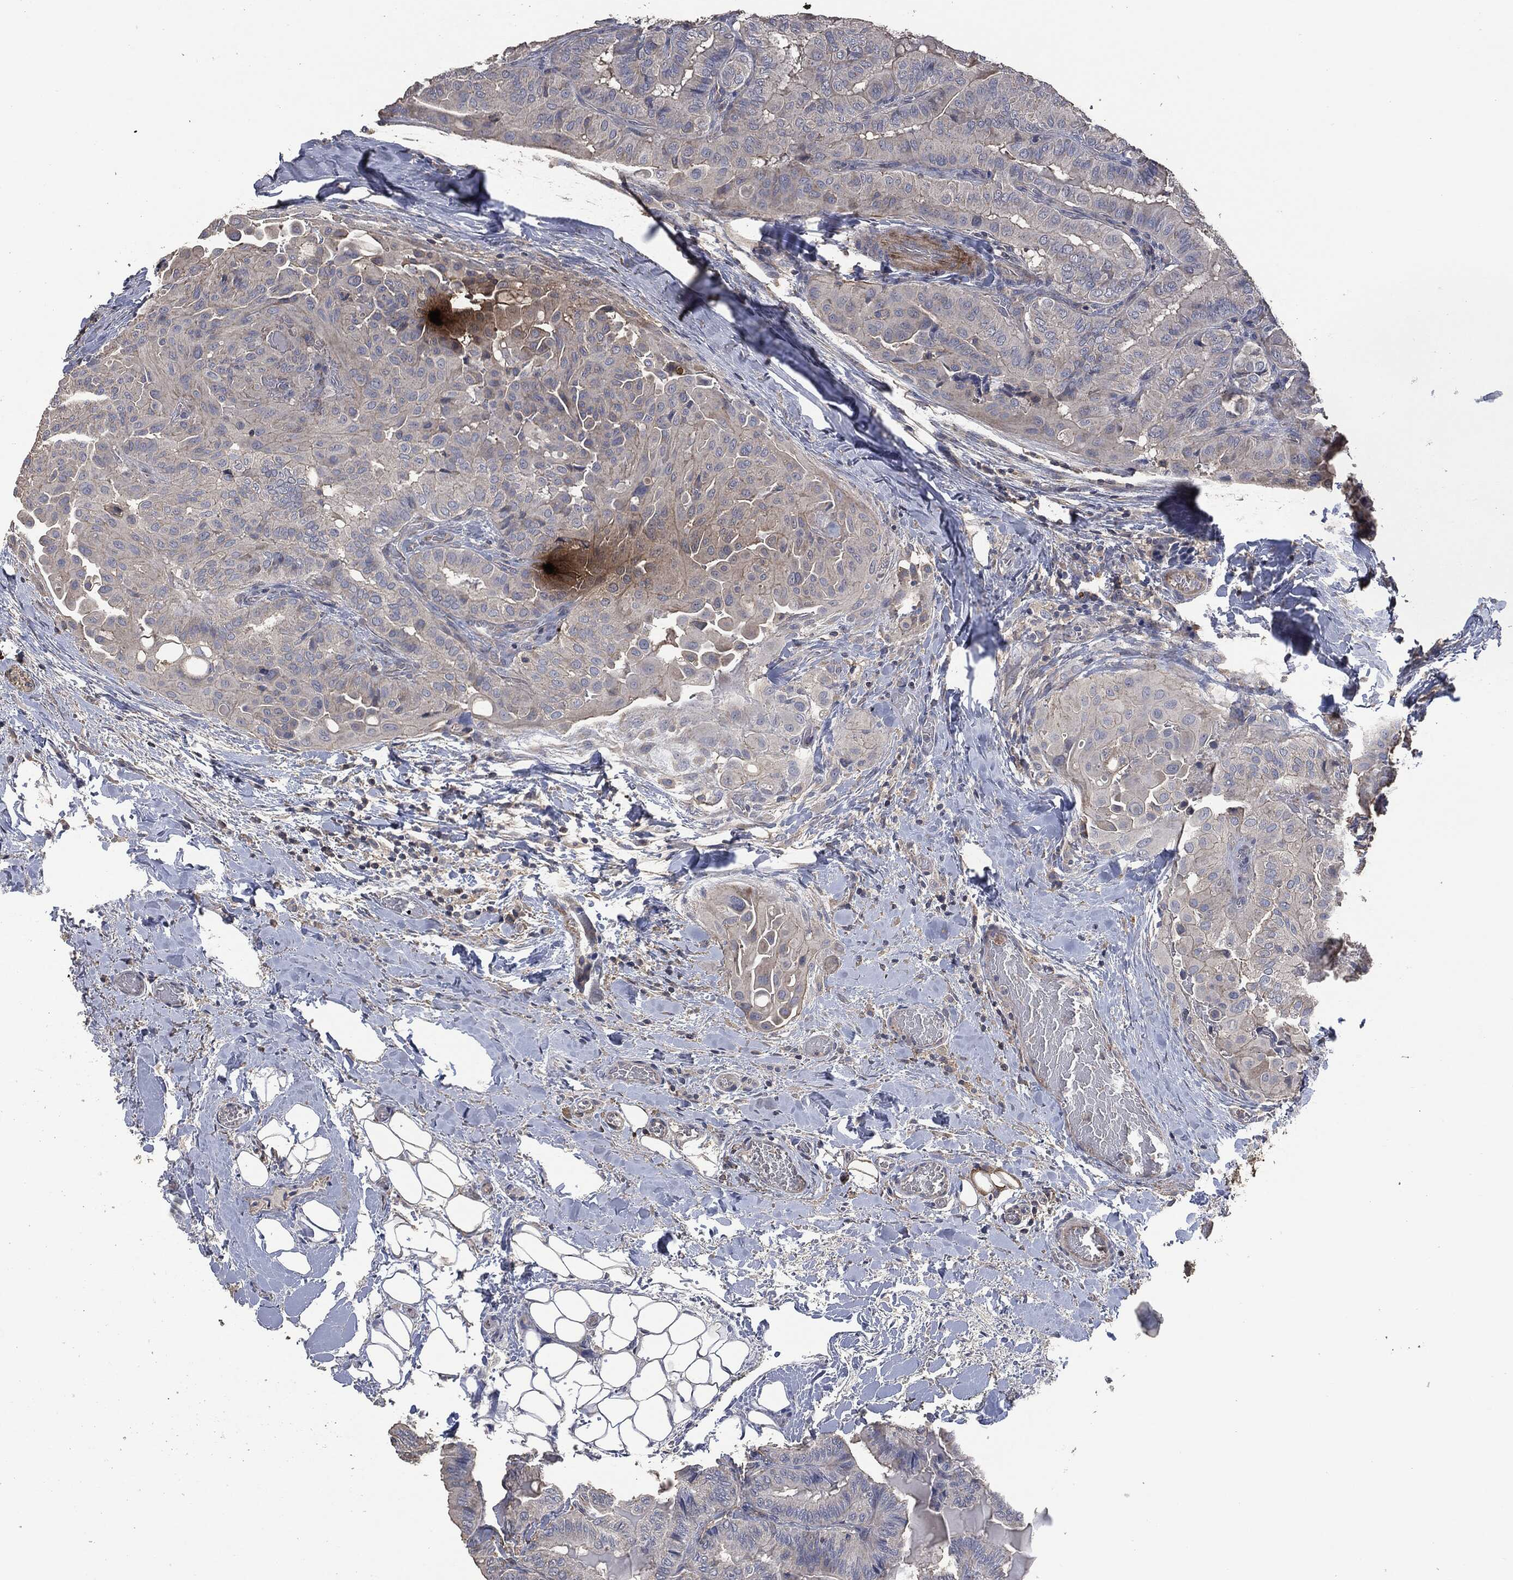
{"staining": {"intensity": "moderate", "quantity": "<25%", "location": "cytoplasmic/membranous"}, "tissue": "thyroid cancer", "cell_type": "Tumor cells", "image_type": "cancer", "snomed": [{"axis": "morphology", "description": "Papillary adenocarcinoma, NOS"}, {"axis": "topography", "description": "Thyroid gland"}], "caption": "Moderate cytoplasmic/membranous protein positivity is present in about <25% of tumor cells in thyroid cancer (papillary adenocarcinoma). (Brightfield microscopy of DAB IHC at high magnification).", "gene": "MSLN", "patient": {"sex": "female", "age": 68}}